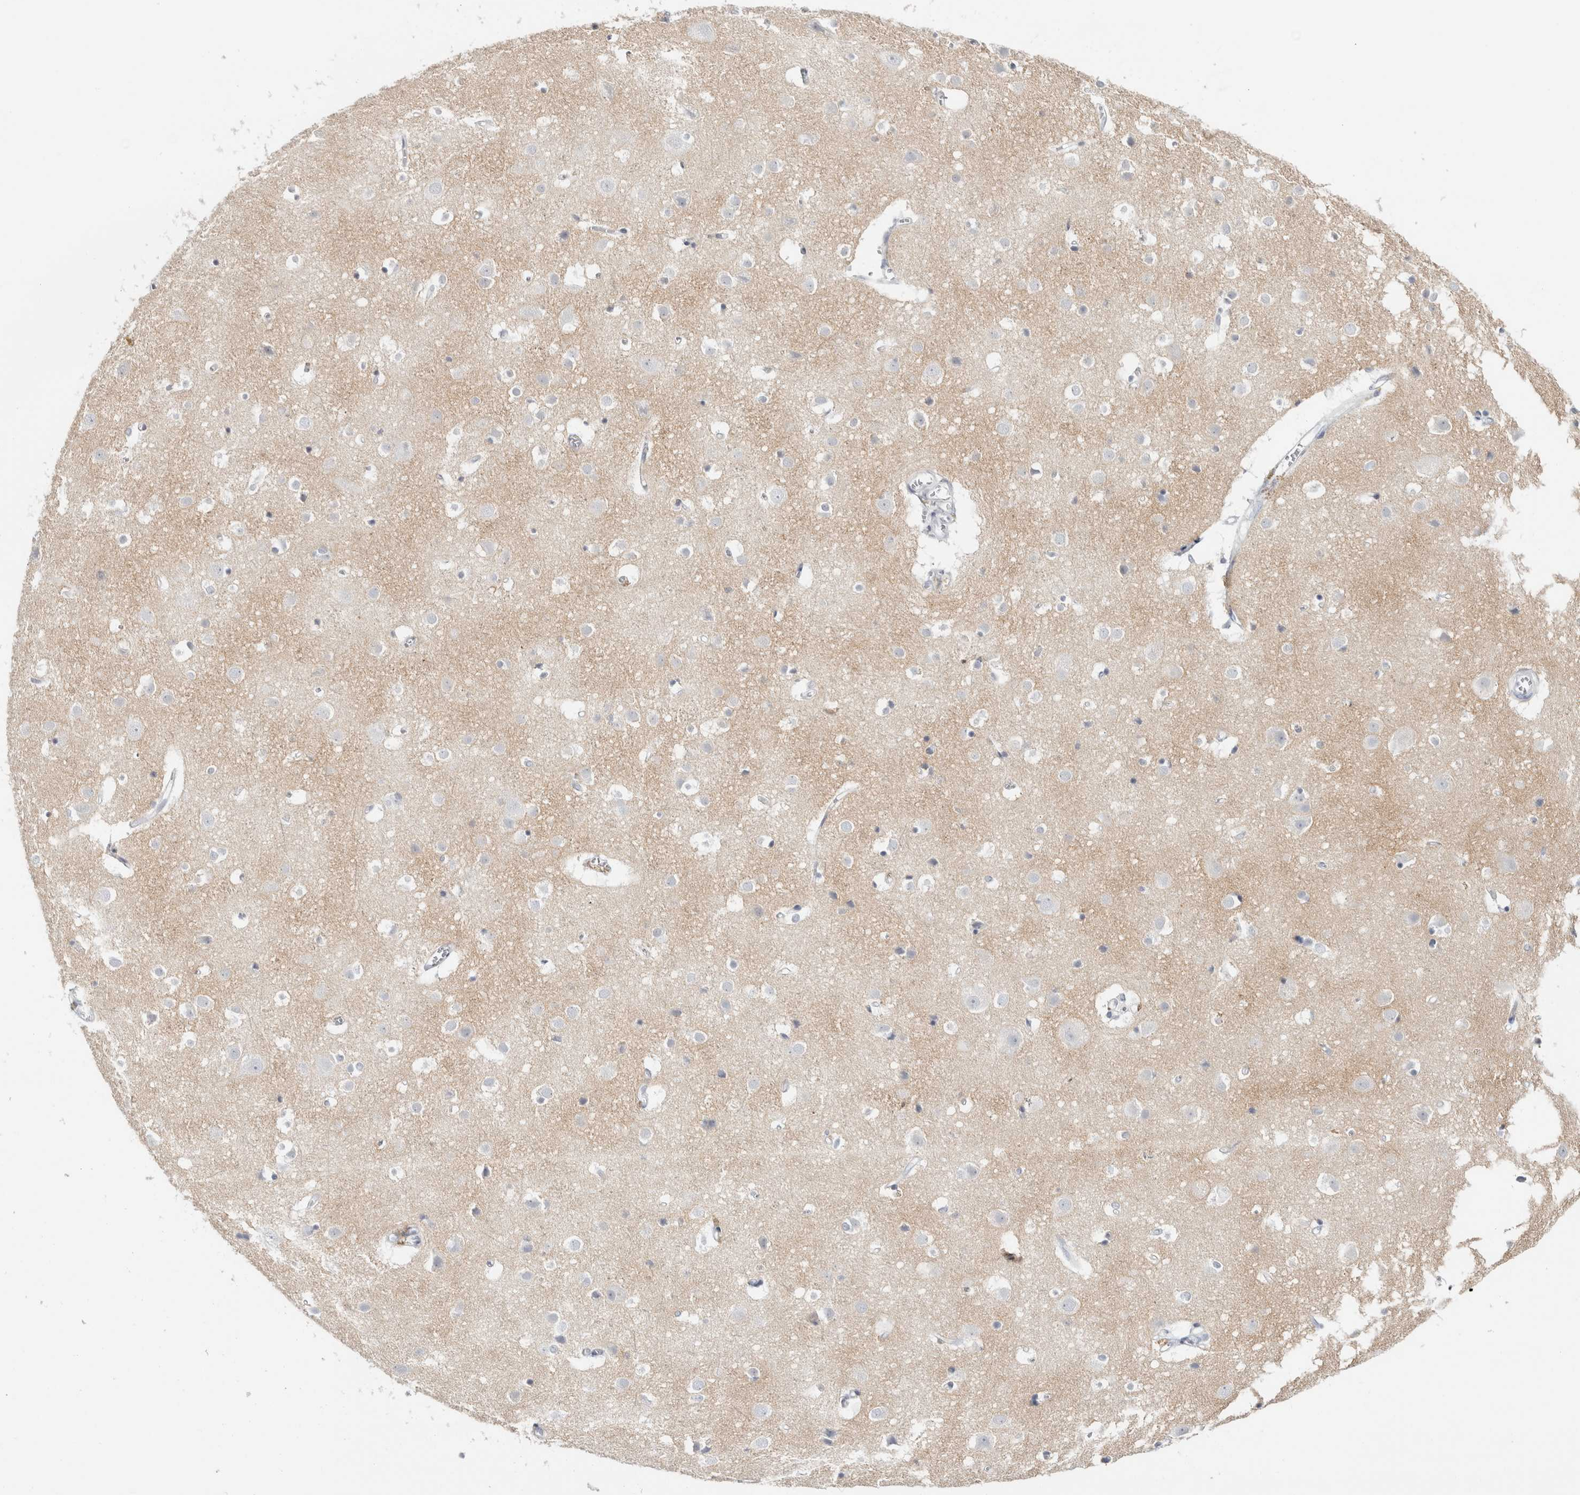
{"staining": {"intensity": "negative", "quantity": "none", "location": "none"}, "tissue": "cerebral cortex", "cell_type": "Endothelial cells", "image_type": "normal", "snomed": [{"axis": "morphology", "description": "Normal tissue, NOS"}, {"axis": "topography", "description": "Cerebral cortex"}], "caption": "High magnification brightfield microscopy of normal cerebral cortex stained with DAB (3,3'-diaminobenzidine) (brown) and counterstained with hematoxylin (blue): endothelial cells show no significant positivity. (DAB immunohistochemistry with hematoxylin counter stain).", "gene": "RPH3AL", "patient": {"sex": "male", "age": 54}}